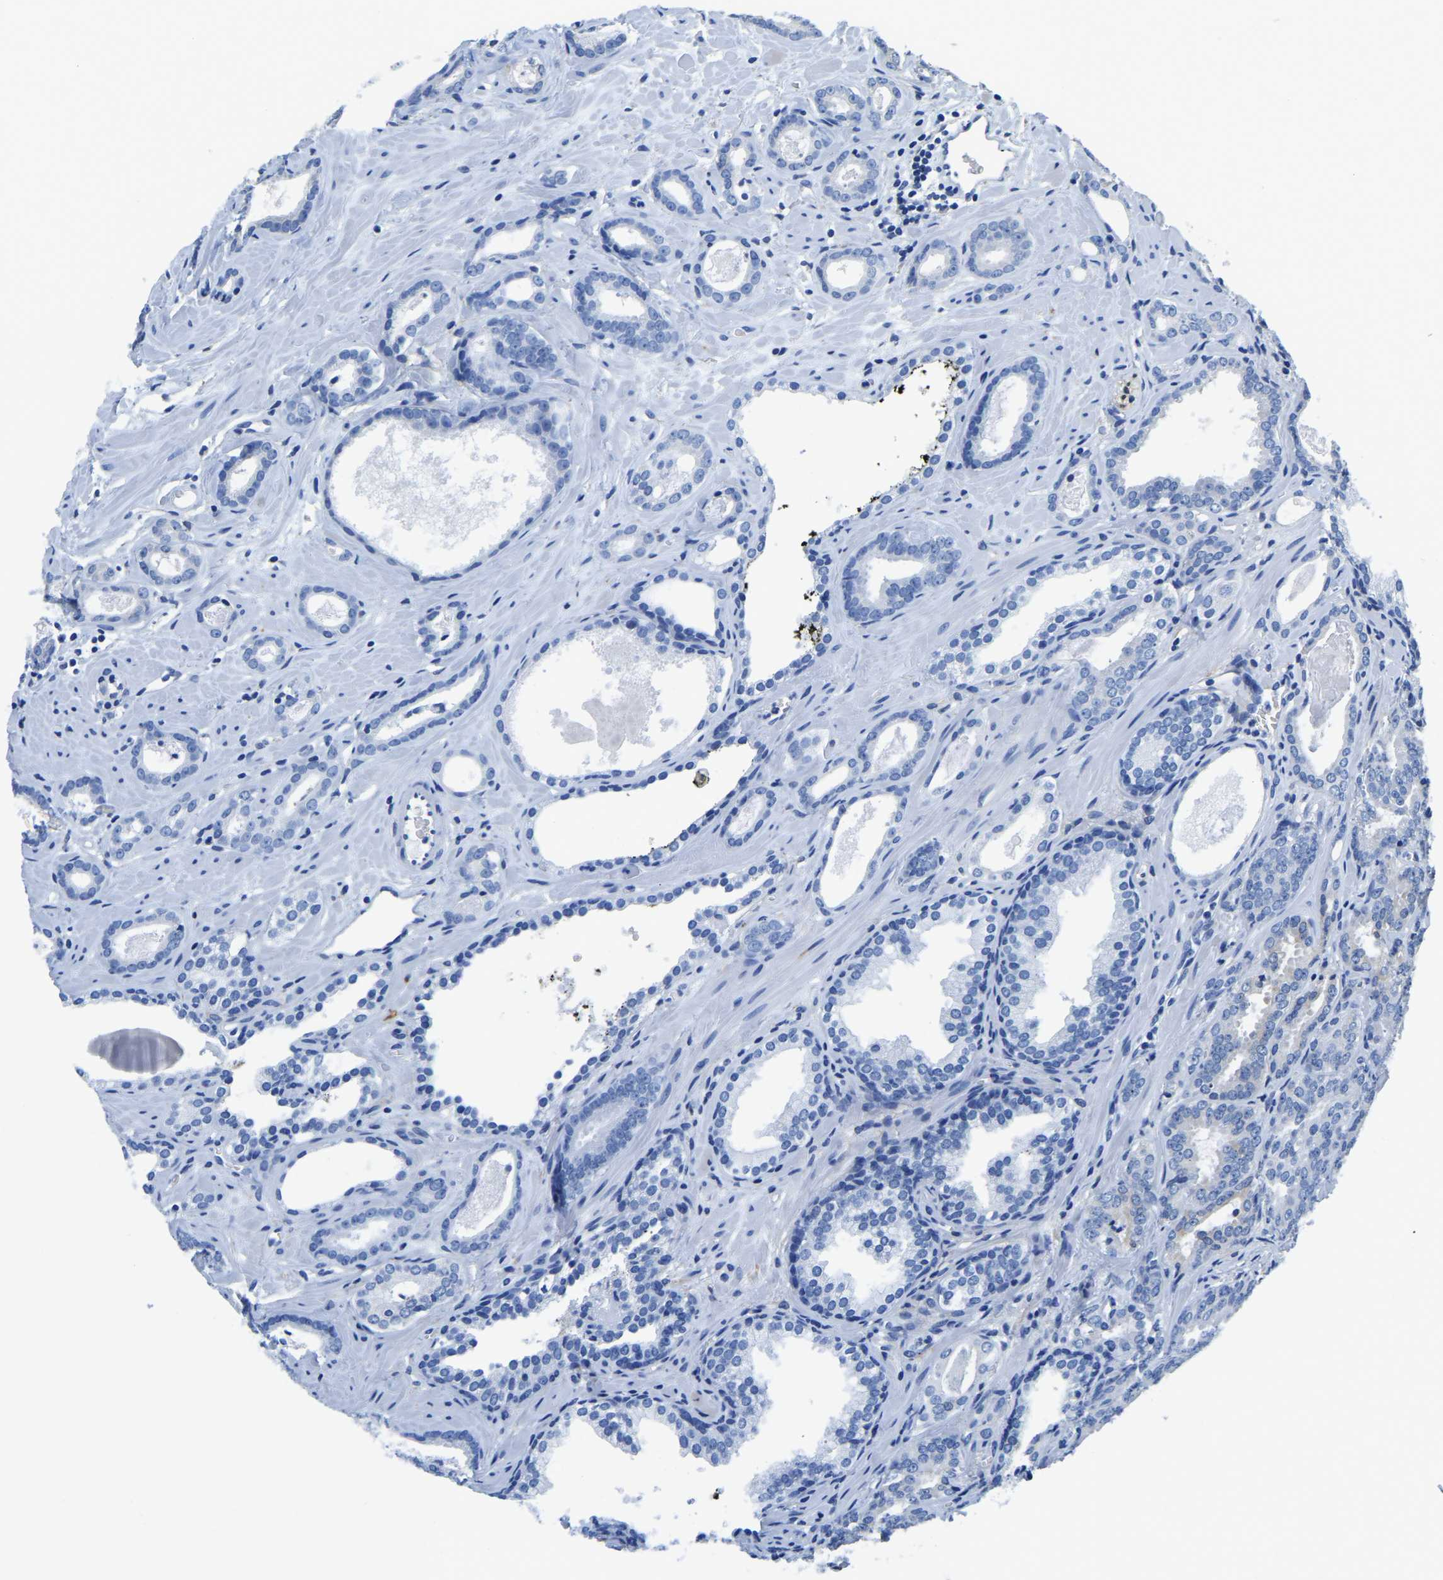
{"staining": {"intensity": "negative", "quantity": "none", "location": "none"}, "tissue": "prostate cancer", "cell_type": "Tumor cells", "image_type": "cancer", "snomed": [{"axis": "morphology", "description": "Adenocarcinoma, Low grade"}, {"axis": "topography", "description": "Prostate"}], "caption": "Immunohistochemistry image of neoplastic tissue: prostate cancer (low-grade adenocarcinoma) stained with DAB displays no significant protein positivity in tumor cells. The staining was performed using DAB (3,3'-diaminobenzidine) to visualize the protein expression in brown, while the nuclei were stained in blue with hematoxylin (Magnification: 20x).", "gene": "ZDHHC13", "patient": {"sex": "male", "age": 57}}